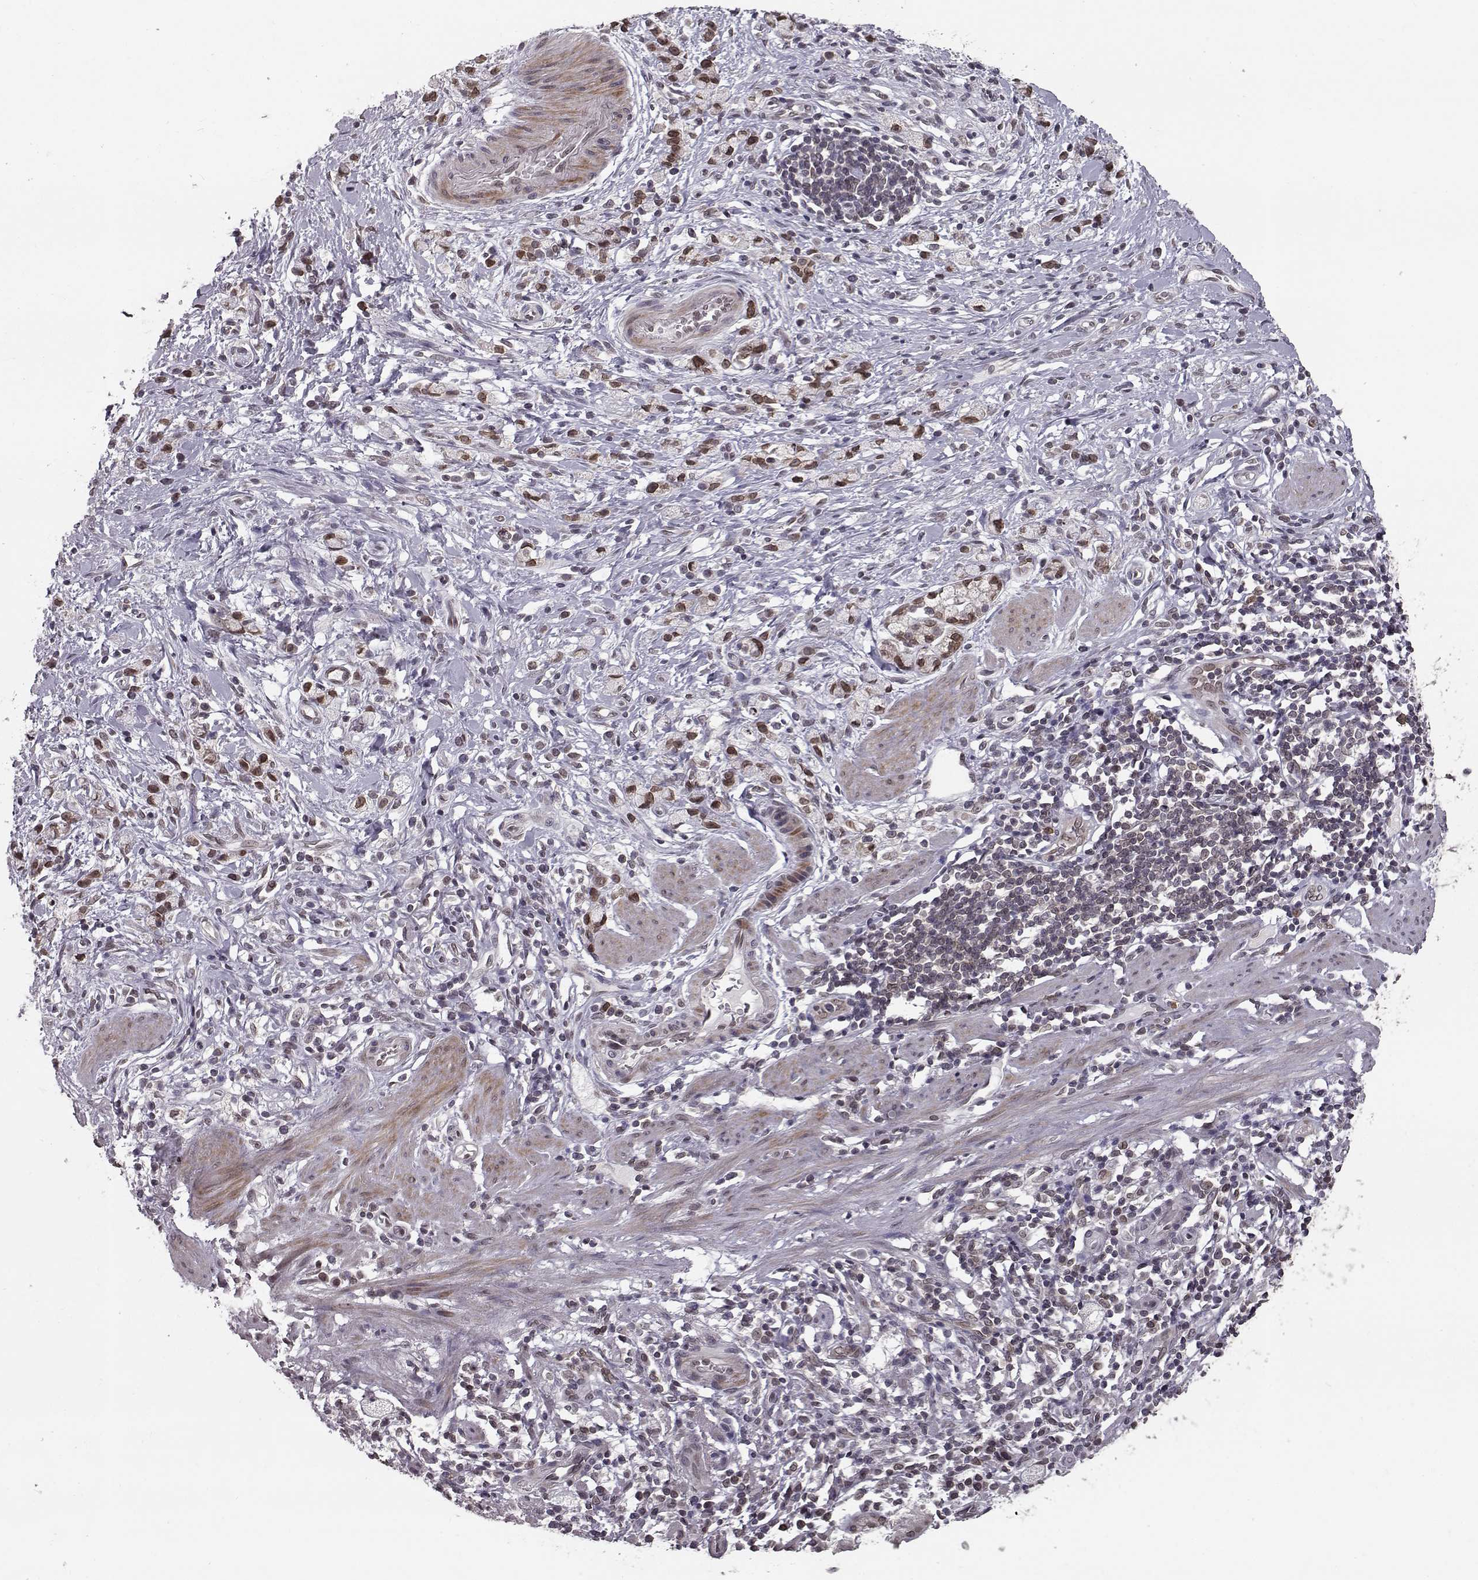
{"staining": {"intensity": "moderate", "quantity": ">75%", "location": "cytoplasmic/membranous,nuclear"}, "tissue": "stomach cancer", "cell_type": "Tumor cells", "image_type": "cancer", "snomed": [{"axis": "morphology", "description": "Adenocarcinoma, NOS"}, {"axis": "topography", "description": "Stomach"}], "caption": "The immunohistochemical stain highlights moderate cytoplasmic/membranous and nuclear expression in tumor cells of adenocarcinoma (stomach) tissue. The protein of interest is shown in brown color, while the nuclei are stained blue.", "gene": "NUP37", "patient": {"sex": "male", "age": 58}}